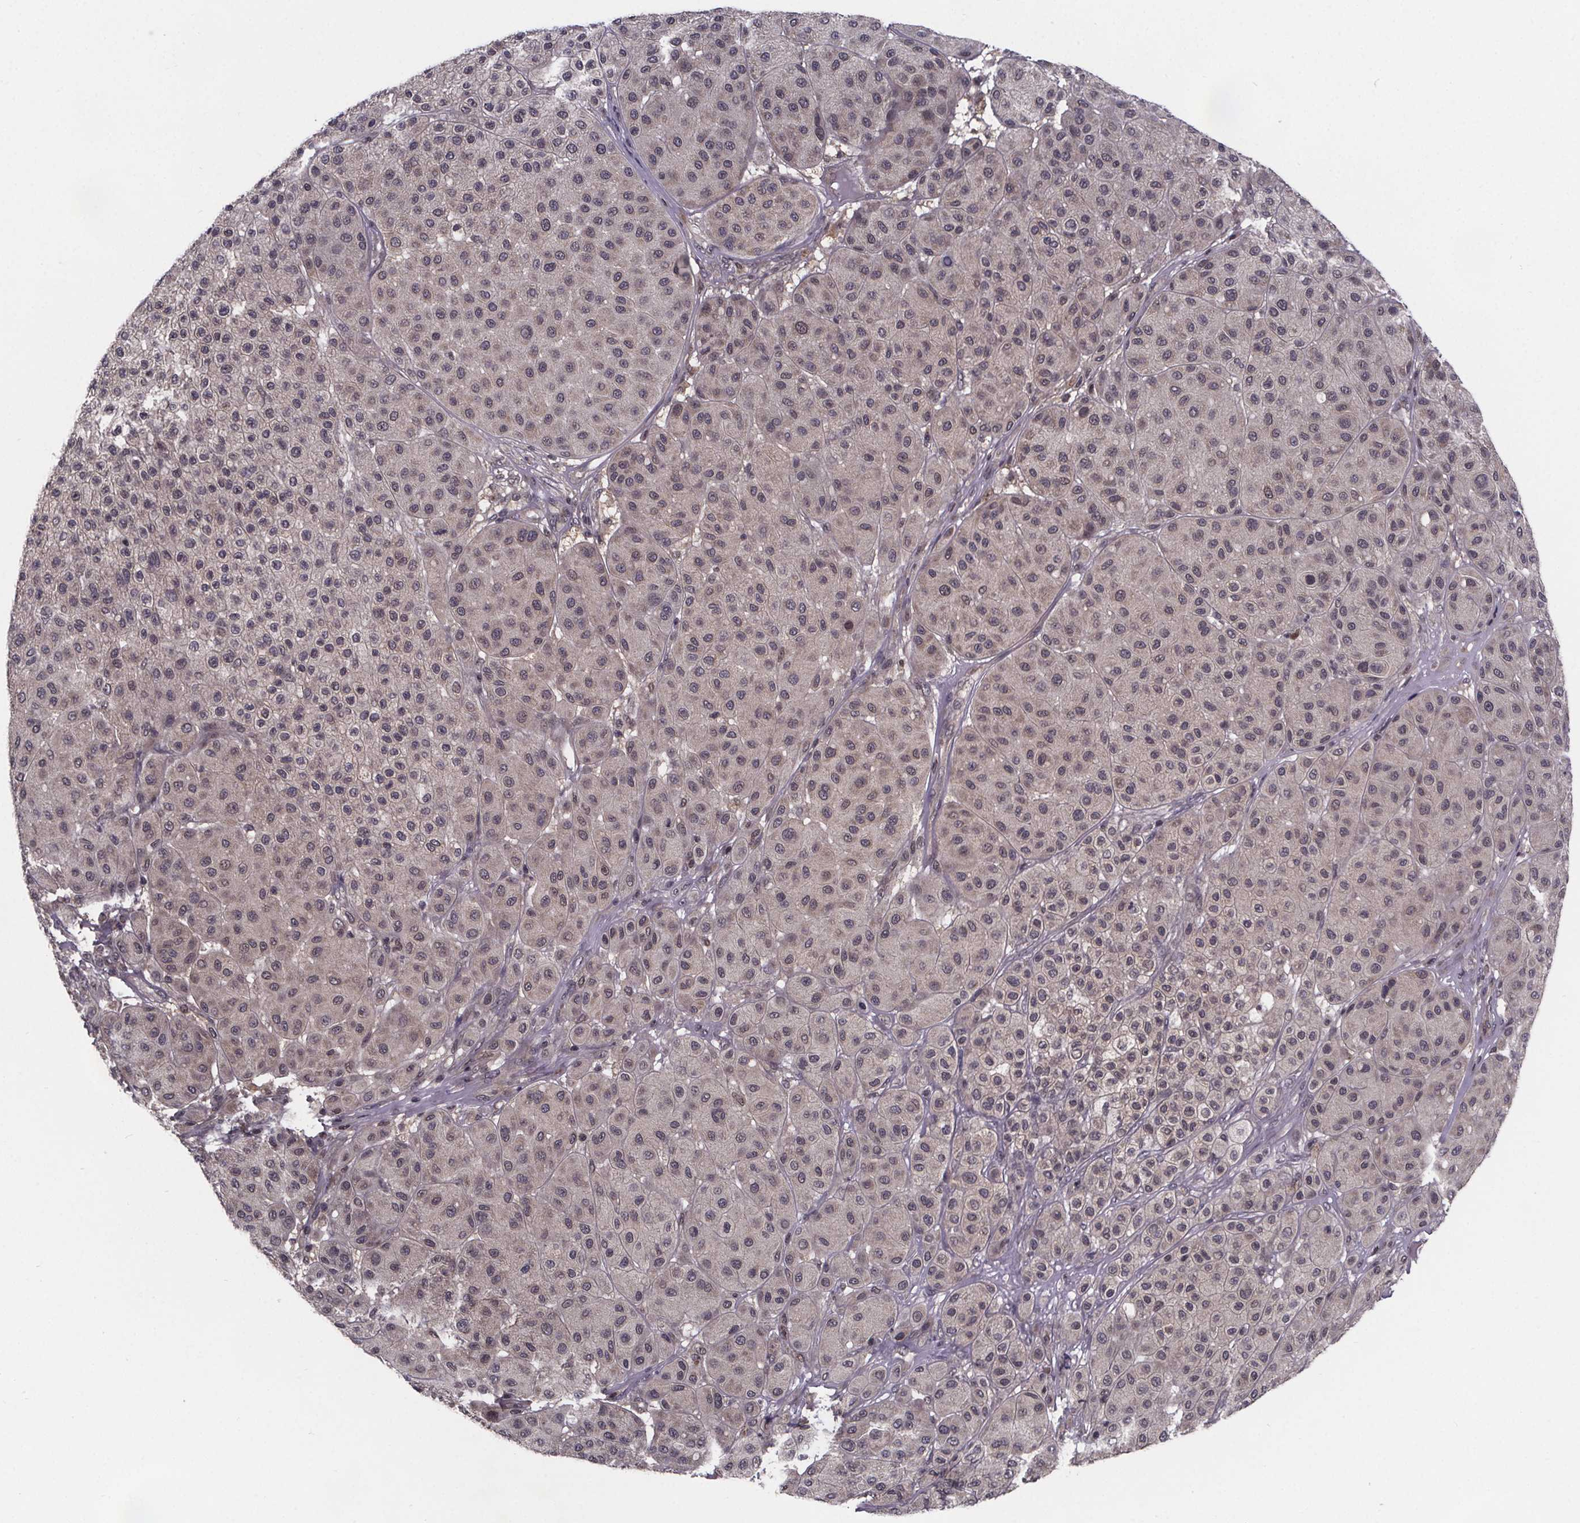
{"staining": {"intensity": "weak", "quantity": "<25%", "location": "nuclear"}, "tissue": "melanoma", "cell_type": "Tumor cells", "image_type": "cancer", "snomed": [{"axis": "morphology", "description": "Malignant melanoma, Metastatic site"}, {"axis": "topography", "description": "Smooth muscle"}], "caption": "Immunohistochemistry (IHC) photomicrograph of malignant melanoma (metastatic site) stained for a protein (brown), which demonstrates no expression in tumor cells.", "gene": "FN3KRP", "patient": {"sex": "male", "age": 41}}